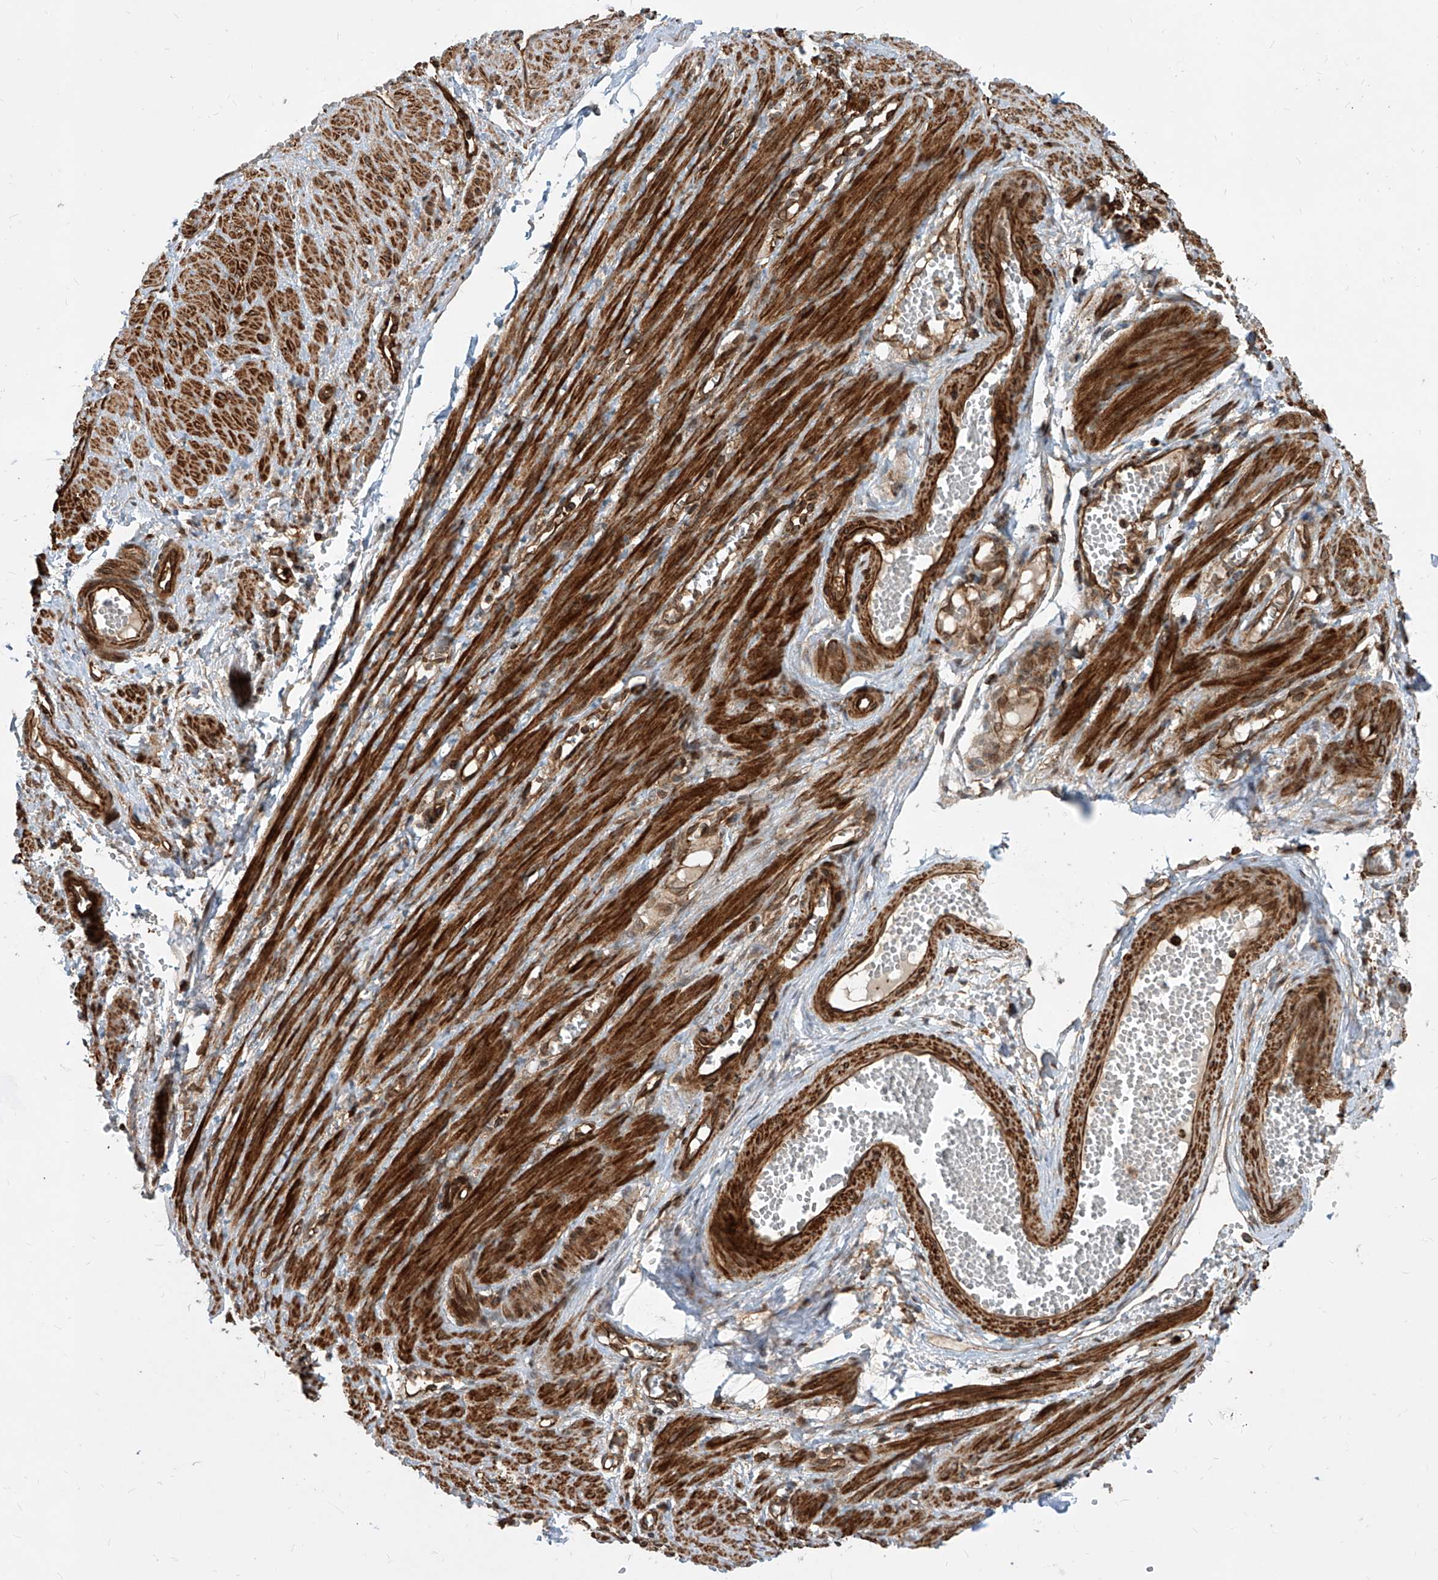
{"staining": {"intensity": "moderate", "quantity": ">75%", "location": "cytoplasmic/membranous"}, "tissue": "adipose tissue", "cell_type": "Adipocytes", "image_type": "normal", "snomed": [{"axis": "morphology", "description": "Normal tissue, NOS"}, {"axis": "topography", "description": "Smooth muscle"}, {"axis": "topography", "description": "Peripheral nerve tissue"}], "caption": "Adipose tissue stained with DAB (3,3'-diaminobenzidine) immunohistochemistry (IHC) demonstrates medium levels of moderate cytoplasmic/membranous positivity in about >75% of adipocytes. The staining was performed using DAB (3,3'-diaminobenzidine), with brown indicating positive protein expression. Nuclei are stained blue with hematoxylin.", "gene": "MAGED2", "patient": {"sex": "female", "age": 39}}